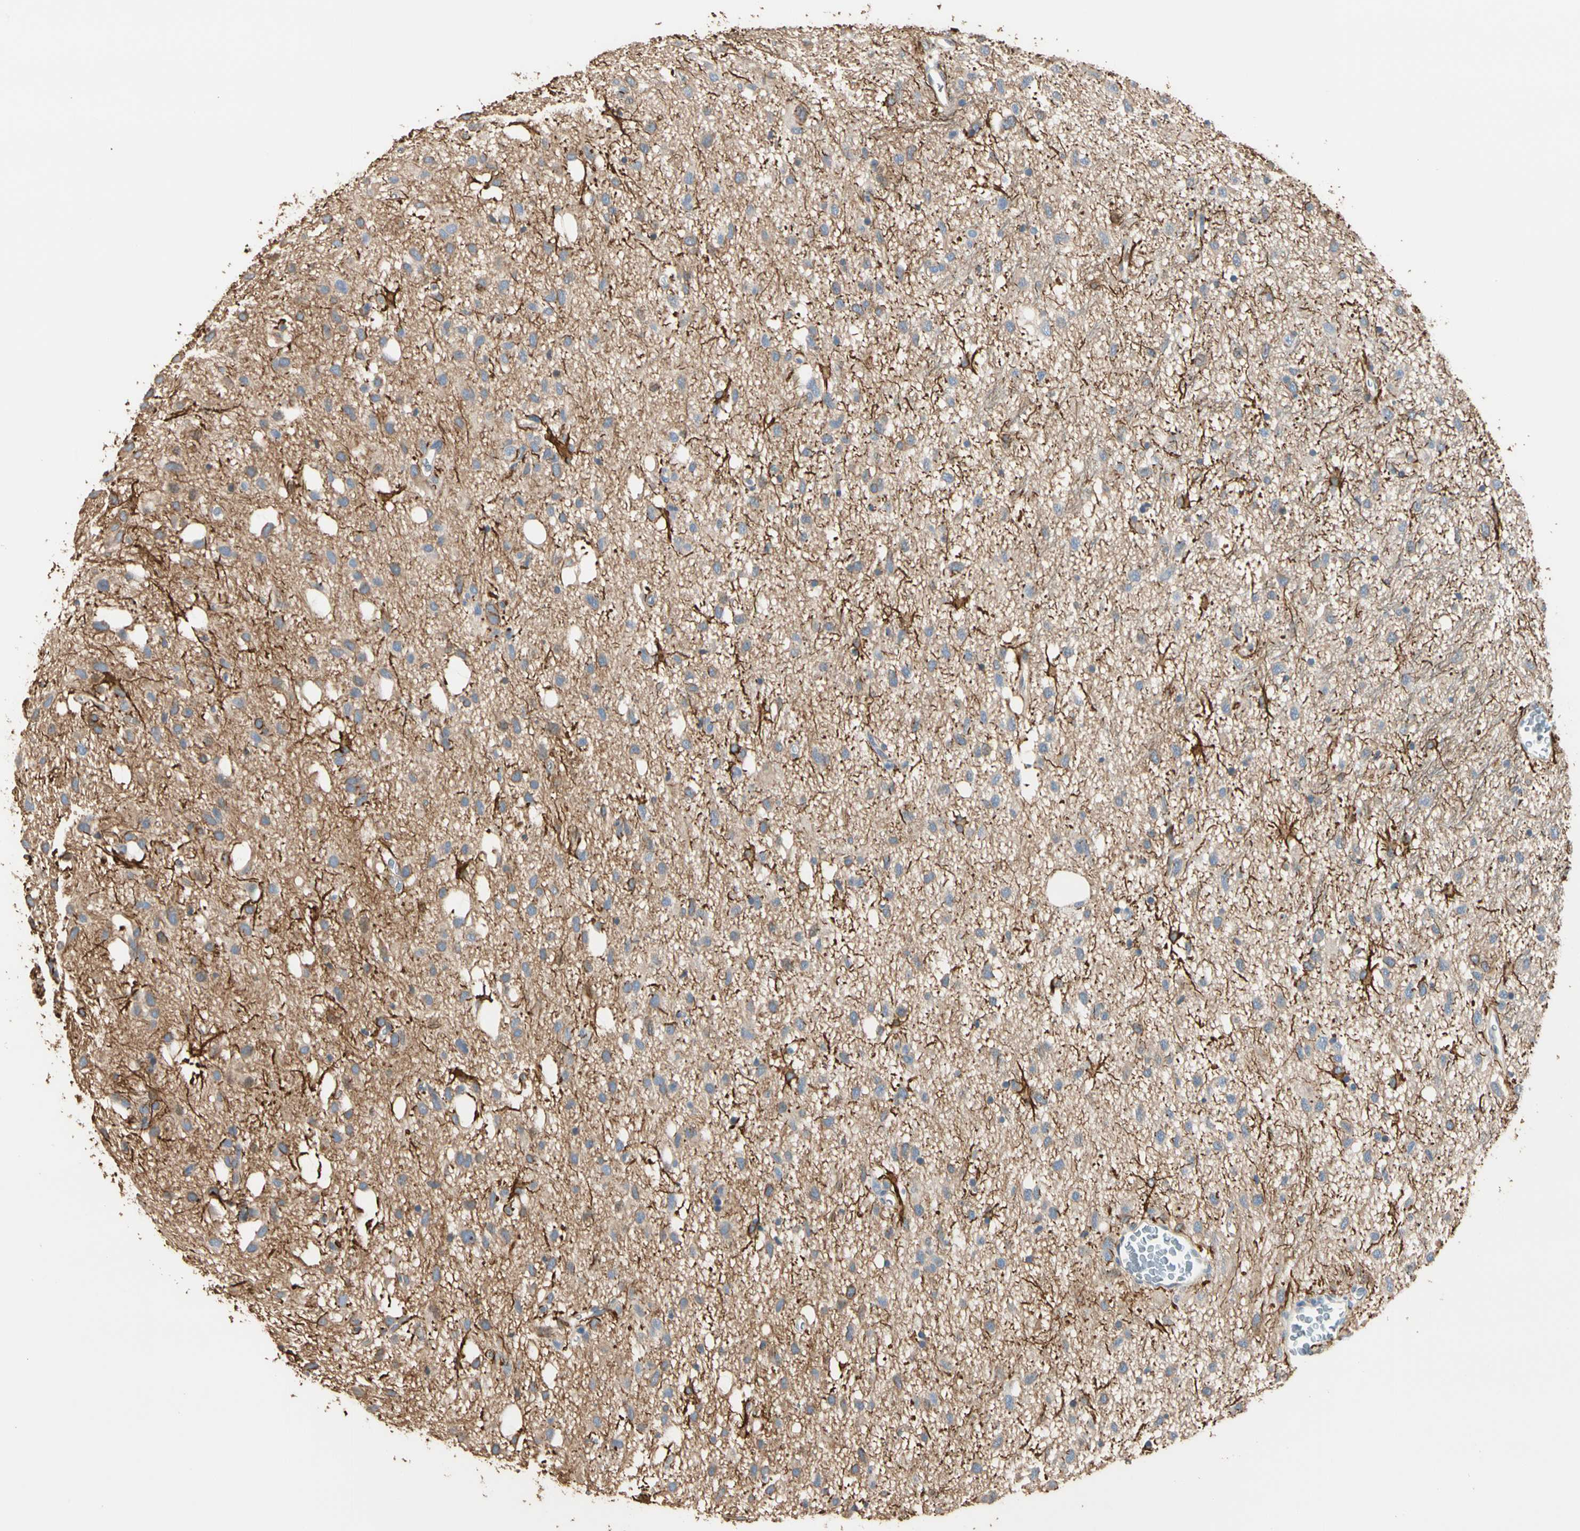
{"staining": {"intensity": "moderate", "quantity": "25%-75%", "location": "cytoplasmic/membranous"}, "tissue": "glioma", "cell_type": "Tumor cells", "image_type": "cancer", "snomed": [{"axis": "morphology", "description": "Glioma, malignant, Low grade"}, {"axis": "topography", "description": "Brain"}], "caption": "A medium amount of moderate cytoplasmic/membranous staining is seen in approximately 25%-75% of tumor cells in glioma tissue. Using DAB (brown) and hematoxylin (blue) stains, captured at high magnification using brightfield microscopy.", "gene": "GPR153", "patient": {"sex": "male", "age": 77}}